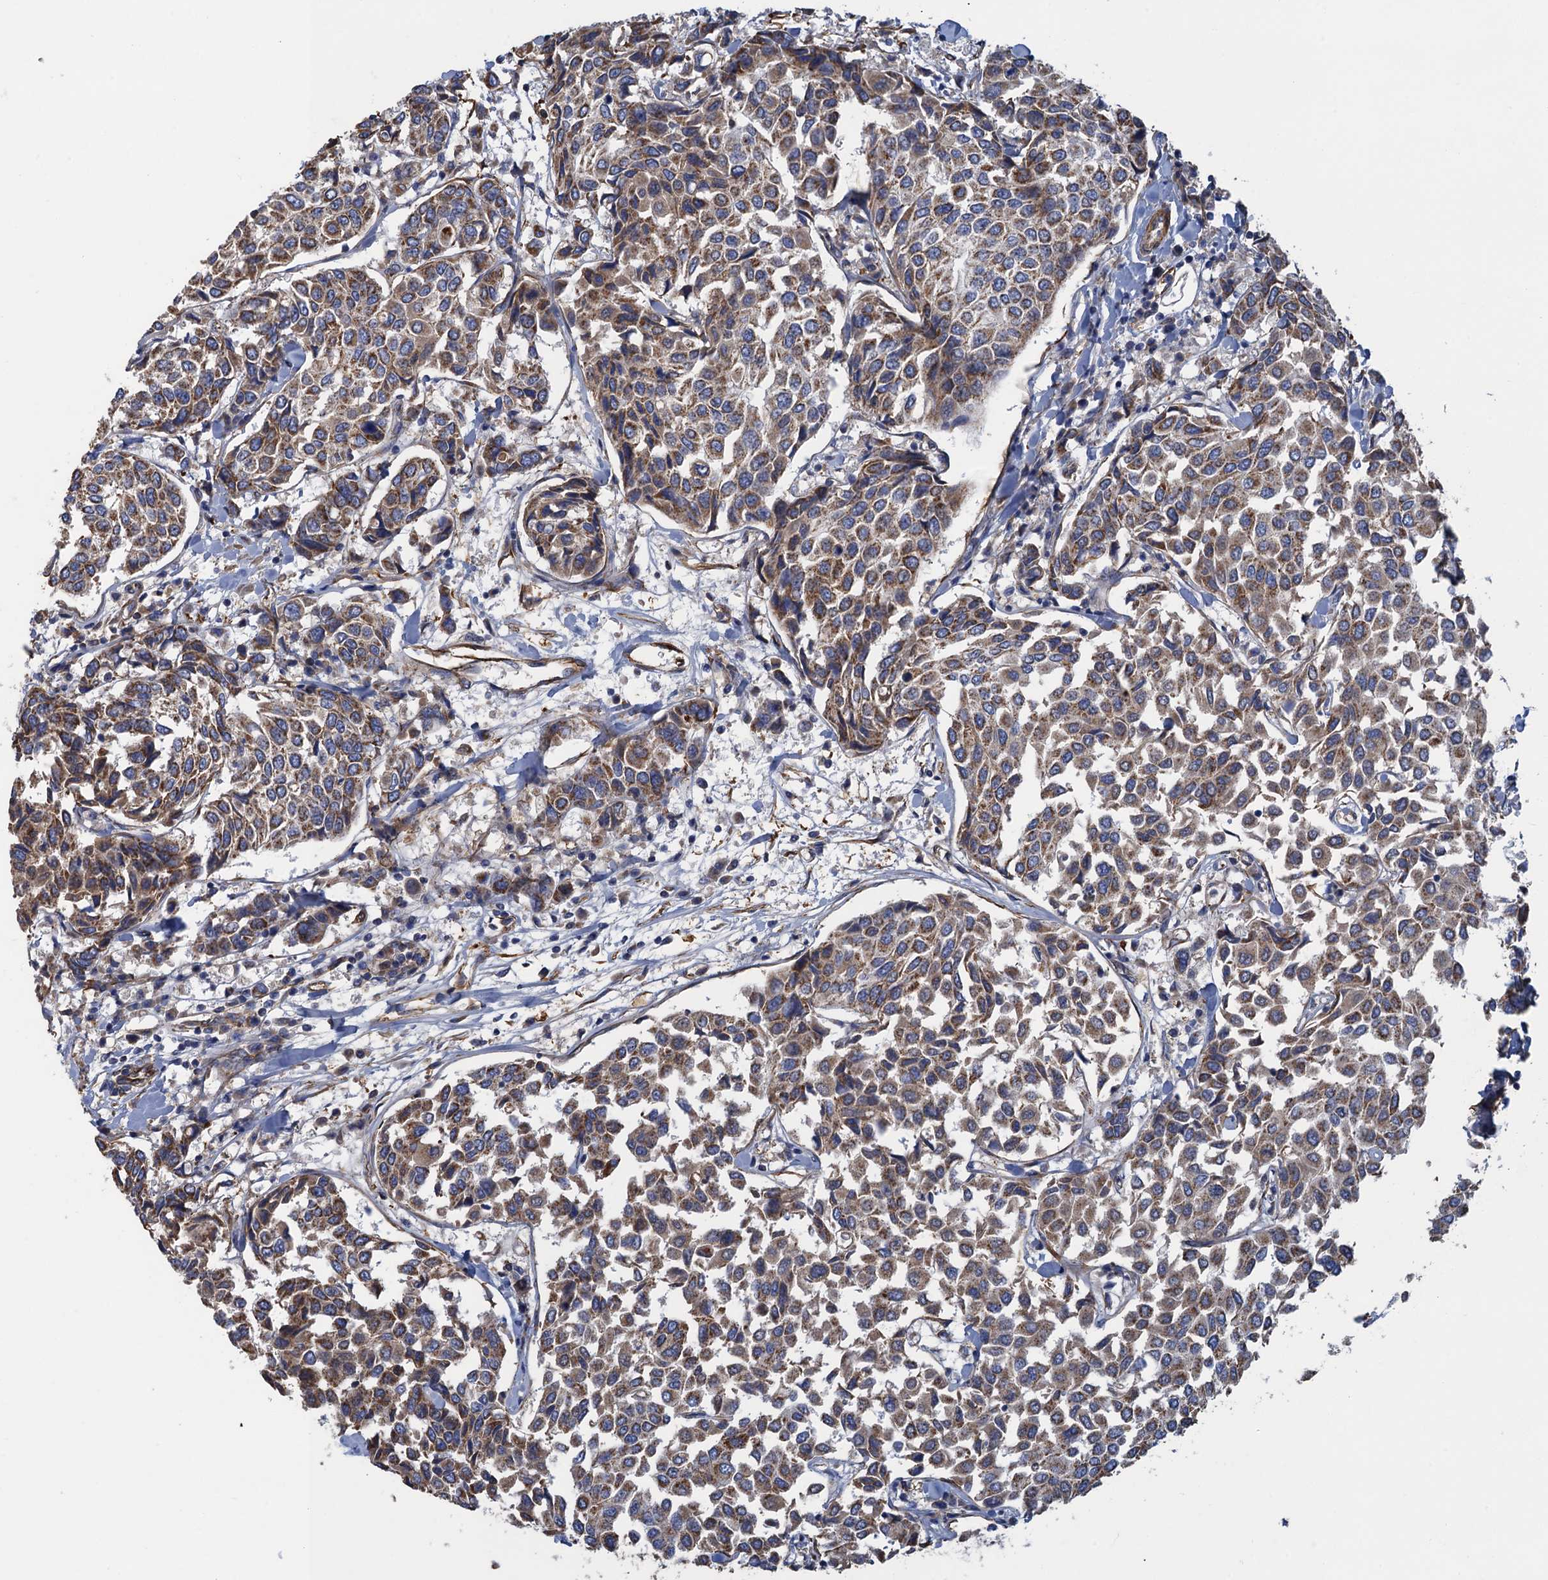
{"staining": {"intensity": "moderate", "quantity": "25%-75%", "location": "cytoplasmic/membranous"}, "tissue": "breast cancer", "cell_type": "Tumor cells", "image_type": "cancer", "snomed": [{"axis": "morphology", "description": "Duct carcinoma"}, {"axis": "topography", "description": "Breast"}], "caption": "An immunohistochemistry photomicrograph of neoplastic tissue is shown. Protein staining in brown shows moderate cytoplasmic/membranous positivity in breast cancer within tumor cells. The staining was performed using DAB (3,3'-diaminobenzidine) to visualize the protein expression in brown, while the nuclei were stained in blue with hematoxylin (Magnification: 20x).", "gene": "GCSH", "patient": {"sex": "female", "age": 55}}